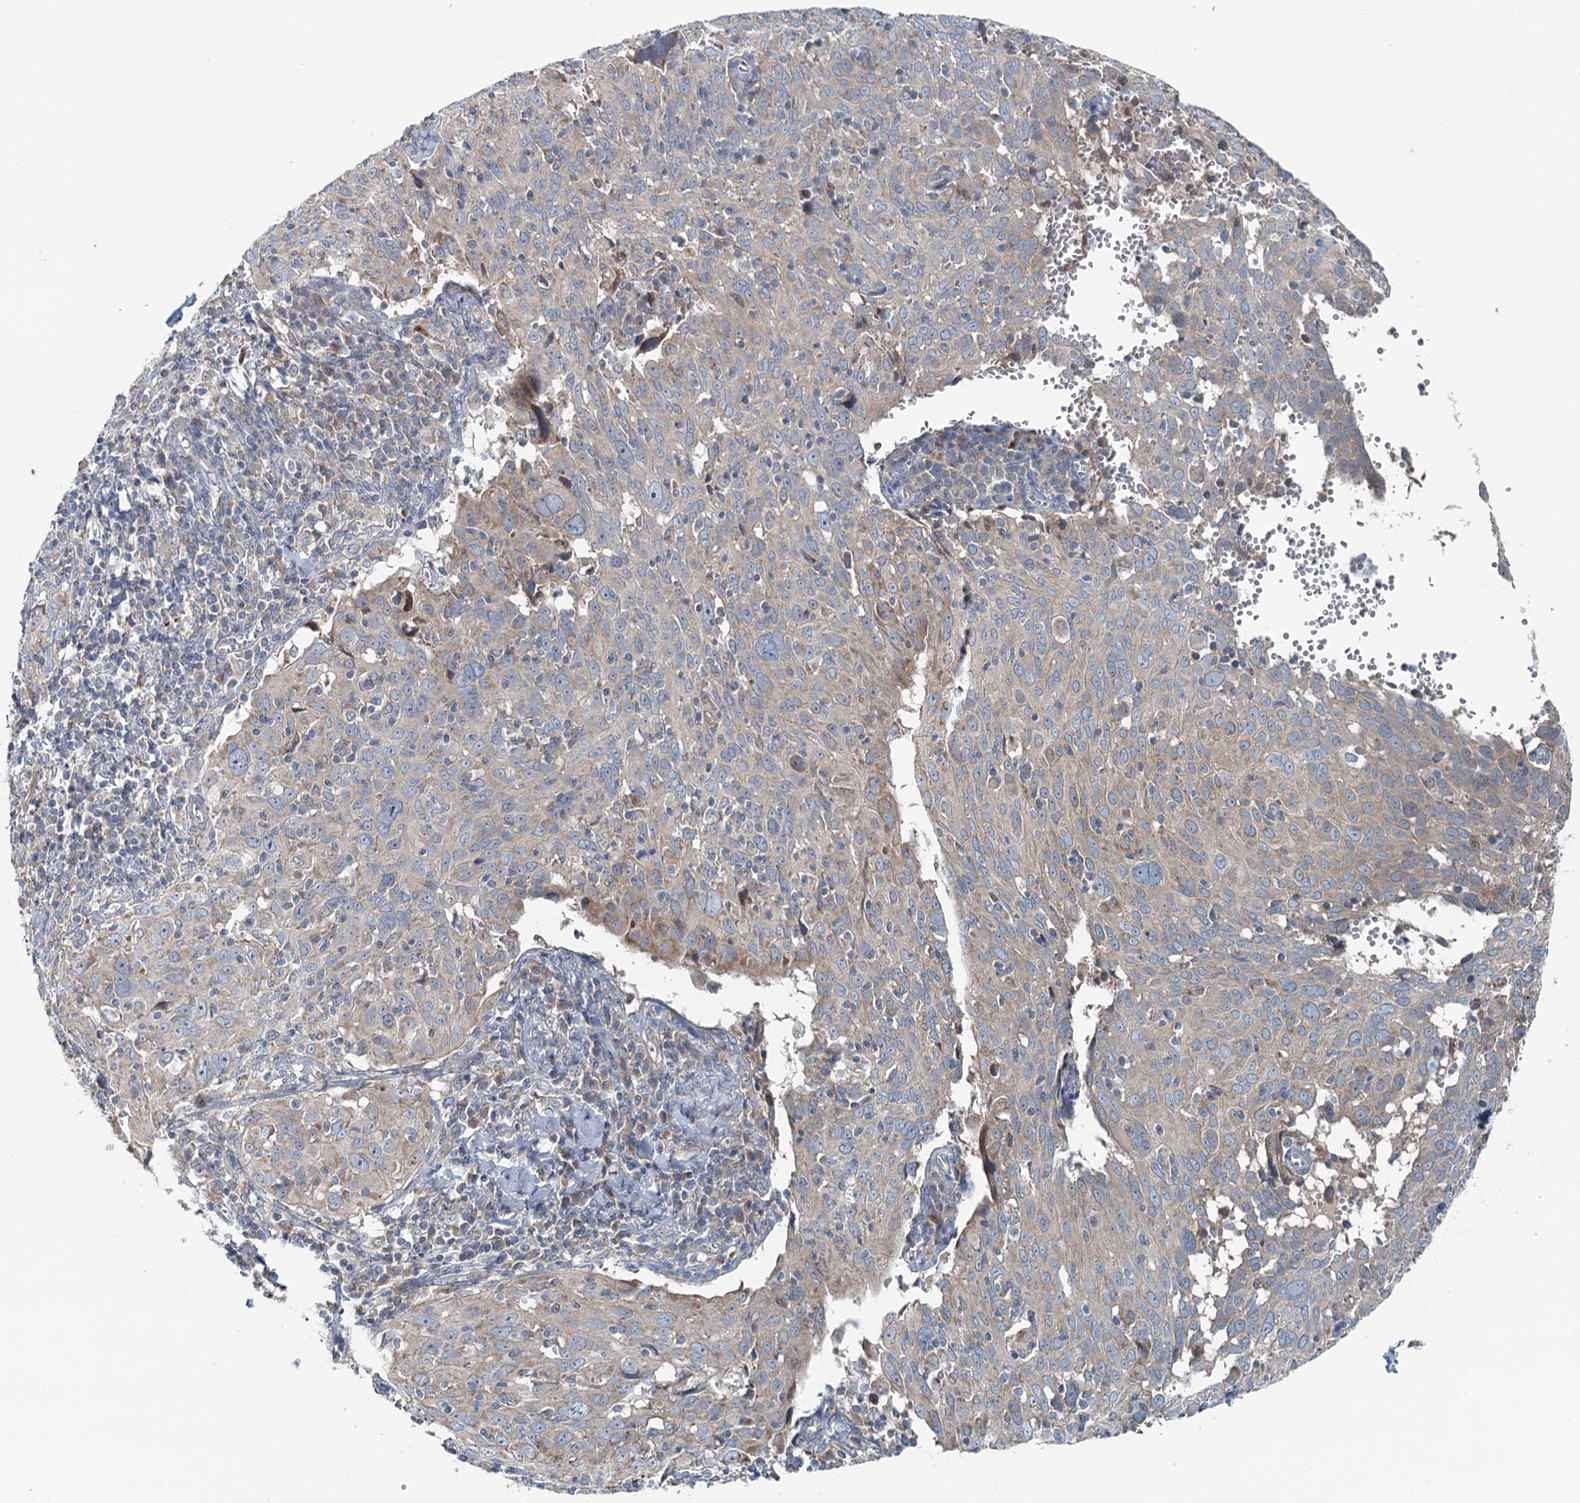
{"staining": {"intensity": "weak", "quantity": "<25%", "location": "cytoplasmic/membranous"}, "tissue": "cervical cancer", "cell_type": "Tumor cells", "image_type": "cancer", "snomed": [{"axis": "morphology", "description": "Squamous cell carcinoma, NOS"}, {"axis": "topography", "description": "Cervix"}], "caption": "A high-resolution micrograph shows immunohistochemistry (IHC) staining of squamous cell carcinoma (cervical), which shows no significant staining in tumor cells.", "gene": "CHCHD5", "patient": {"sex": "female", "age": 31}}